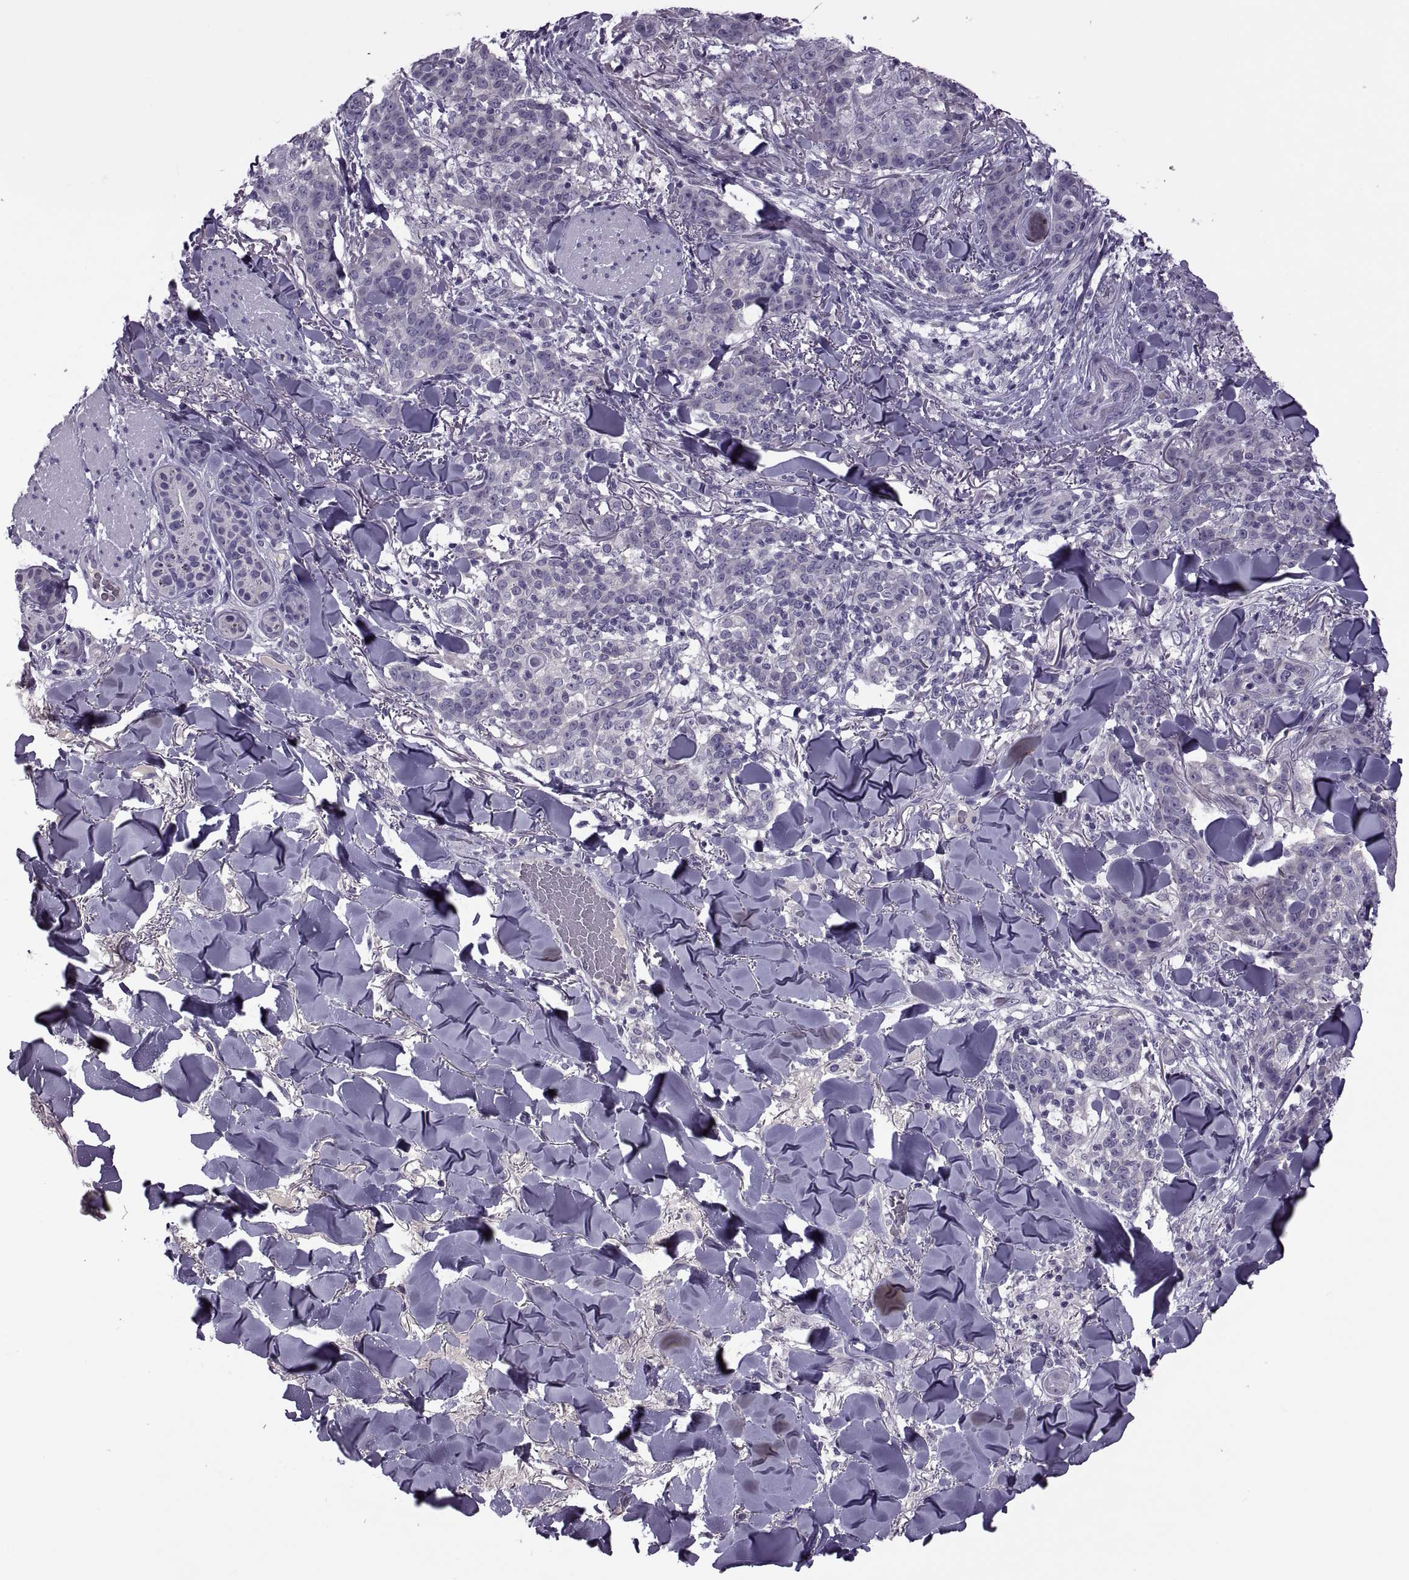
{"staining": {"intensity": "negative", "quantity": "none", "location": "none"}, "tissue": "skin cancer", "cell_type": "Tumor cells", "image_type": "cancer", "snomed": [{"axis": "morphology", "description": "Normal tissue, NOS"}, {"axis": "morphology", "description": "Squamous cell carcinoma, NOS"}, {"axis": "topography", "description": "Skin"}], "caption": "The immunohistochemistry (IHC) image has no significant positivity in tumor cells of squamous cell carcinoma (skin) tissue.", "gene": "RSPH6A", "patient": {"sex": "female", "age": 83}}